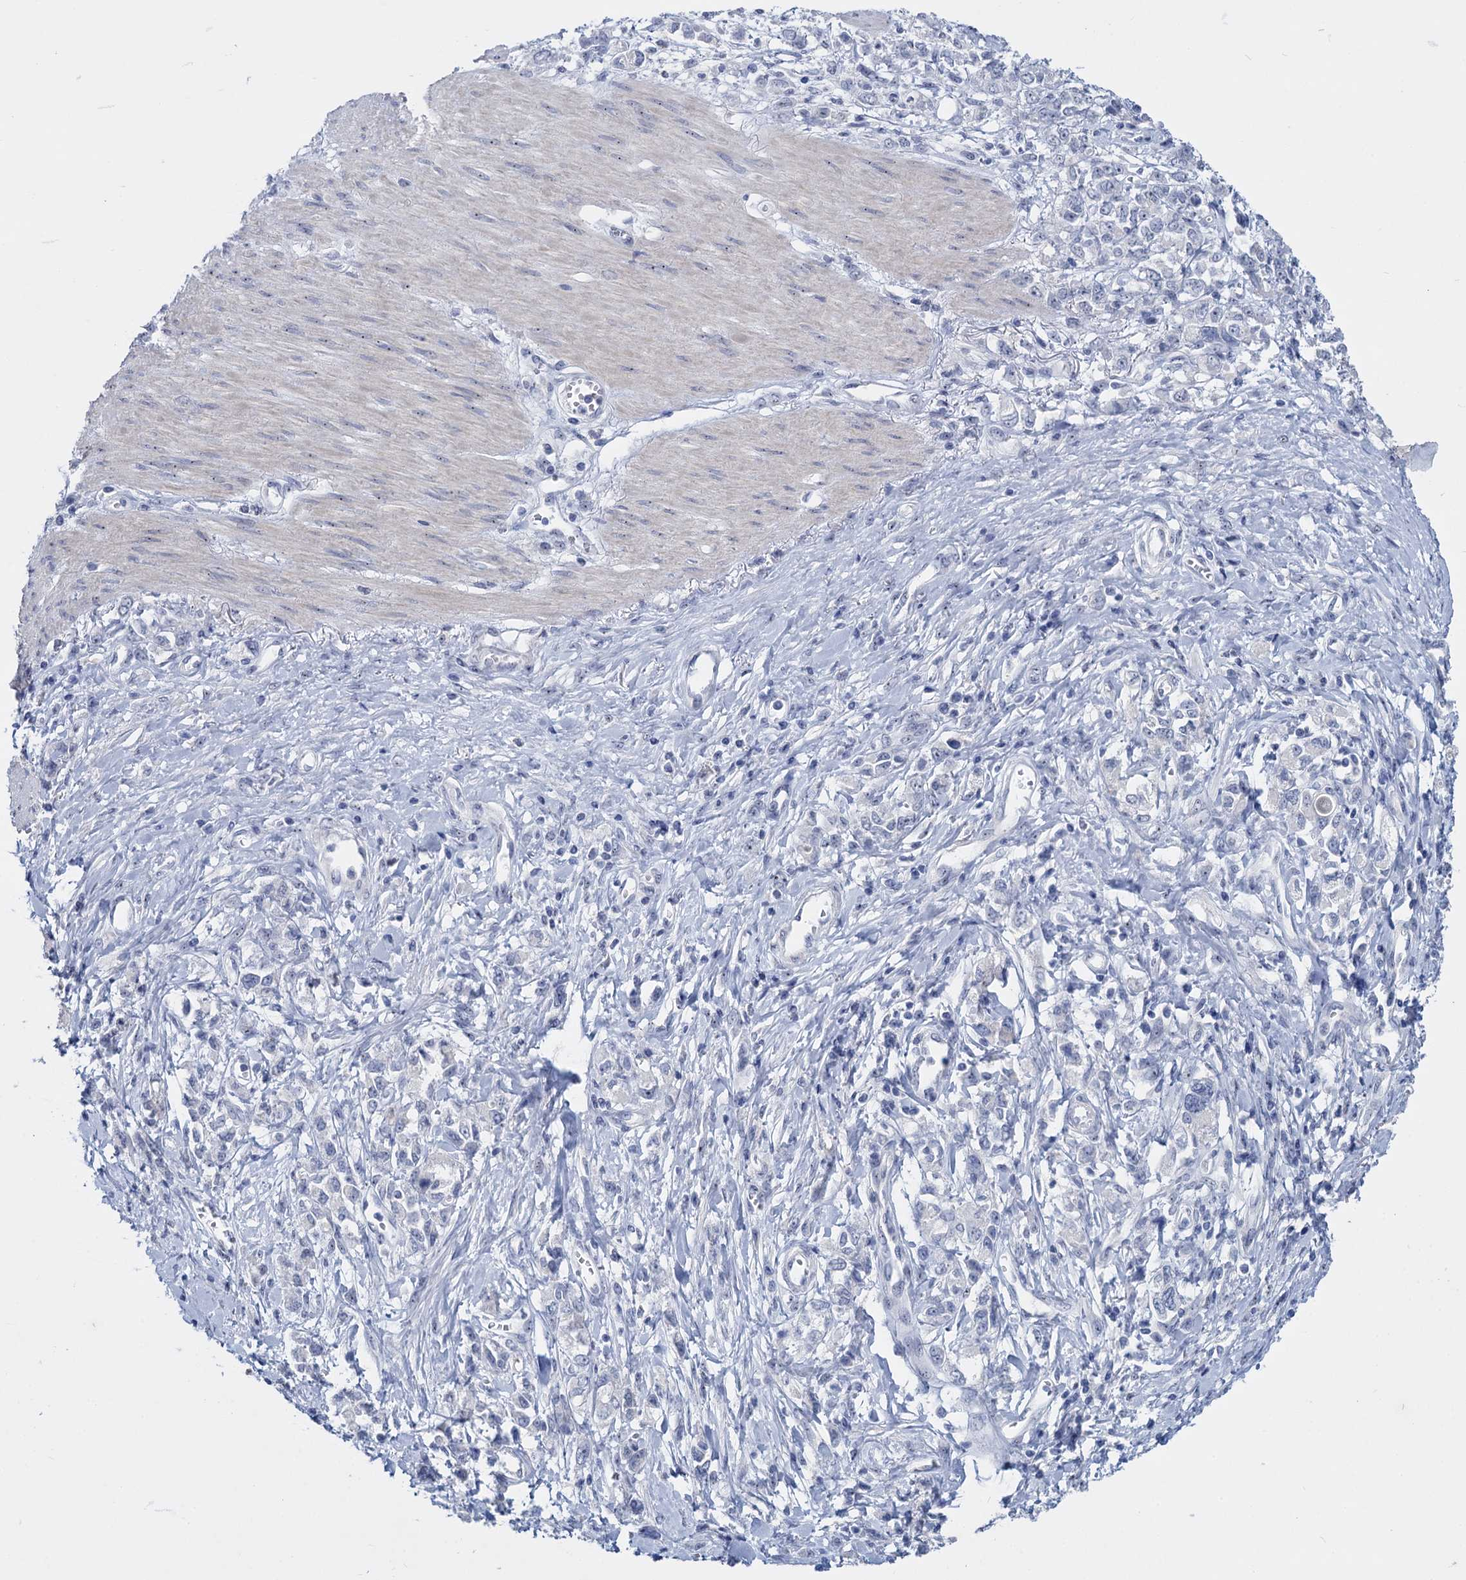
{"staining": {"intensity": "negative", "quantity": "none", "location": "none"}, "tissue": "stomach cancer", "cell_type": "Tumor cells", "image_type": "cancer", "snomed": [{"axis": "morphology", "description": "Adenocarcinoma, NOS"}, {"axis": "topography", "description": "Stomach"}], "caption": "DAB immunohistochemical staining of human stomach cancer reveals no significant staining in tumor cells.", "gene": "SFN", "patient": {"sex": "female", "age": 76}}